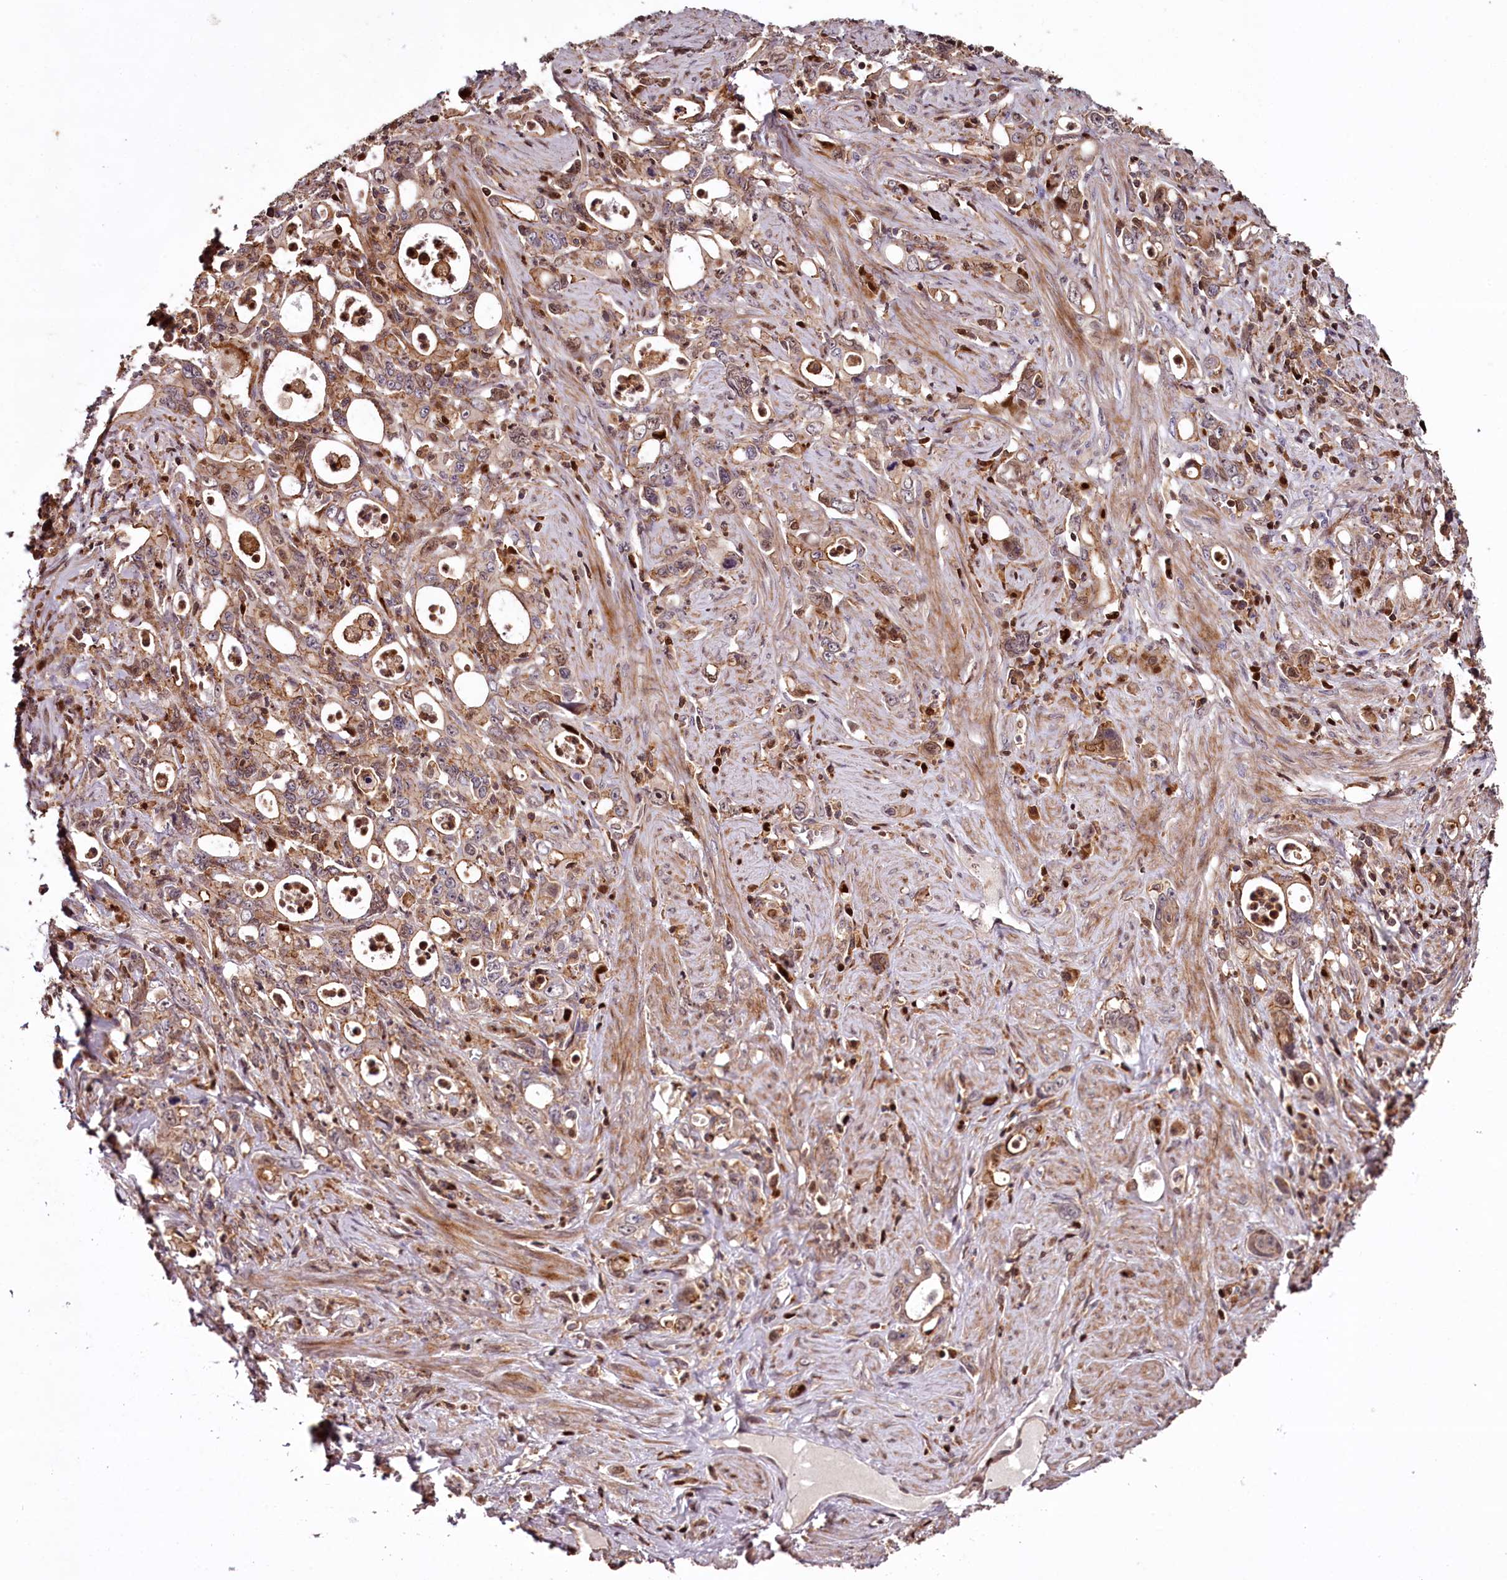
{"staining": {"intensity": "moderate", "quantity": ">75%", "location": "cytoplasmic/membranous"}, "tissue": "stomach cancer", "cell_type": "Tumor cells", "image_type": "cancer", "snomed": [{"axis": "morphology", "description": "Adenocarcinoma, NOS"}, {"axis": "topography", "description": "Stomach, lower"}], "caption": "Immunohistochemical staining of human stomach cancer demonstrates moderate cytoplasmic/membranous protein expression in approximately >75% of tumor cells.", "gene": "KIF14", "patient": {"sex": "female", "age": 43}}